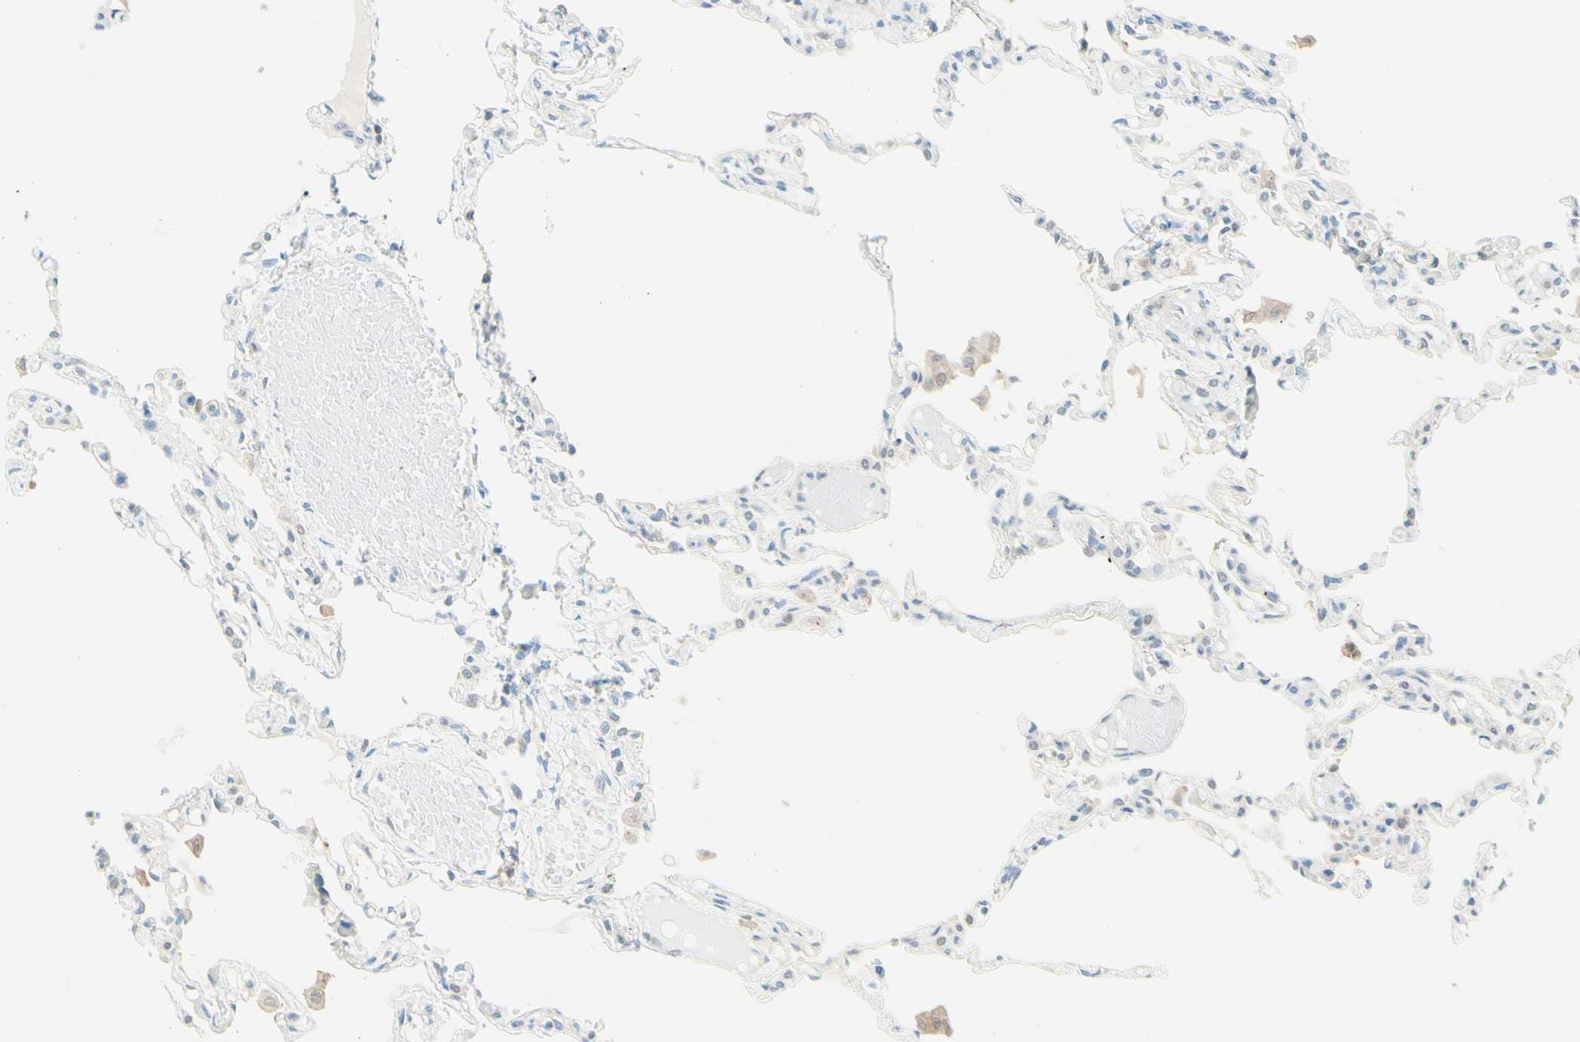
{"staining": {"intensity": "negative", "quantity": "none", "location": "none"}, "tissue": "lung", "cell_type": "Alveolar cells", "image_type": "normal", "snomed": [{"axis": "morphology", "description": "Normal tissue, NOS"}, {"axis": "topography", "description": "Lung"}], "caption": "This is an immunohistochemistry histopathology image of benign human lung. There is no positivity in alveolar cells.", "gene": "UPK3B", "patient": {"sex": "male", "age": 21}}